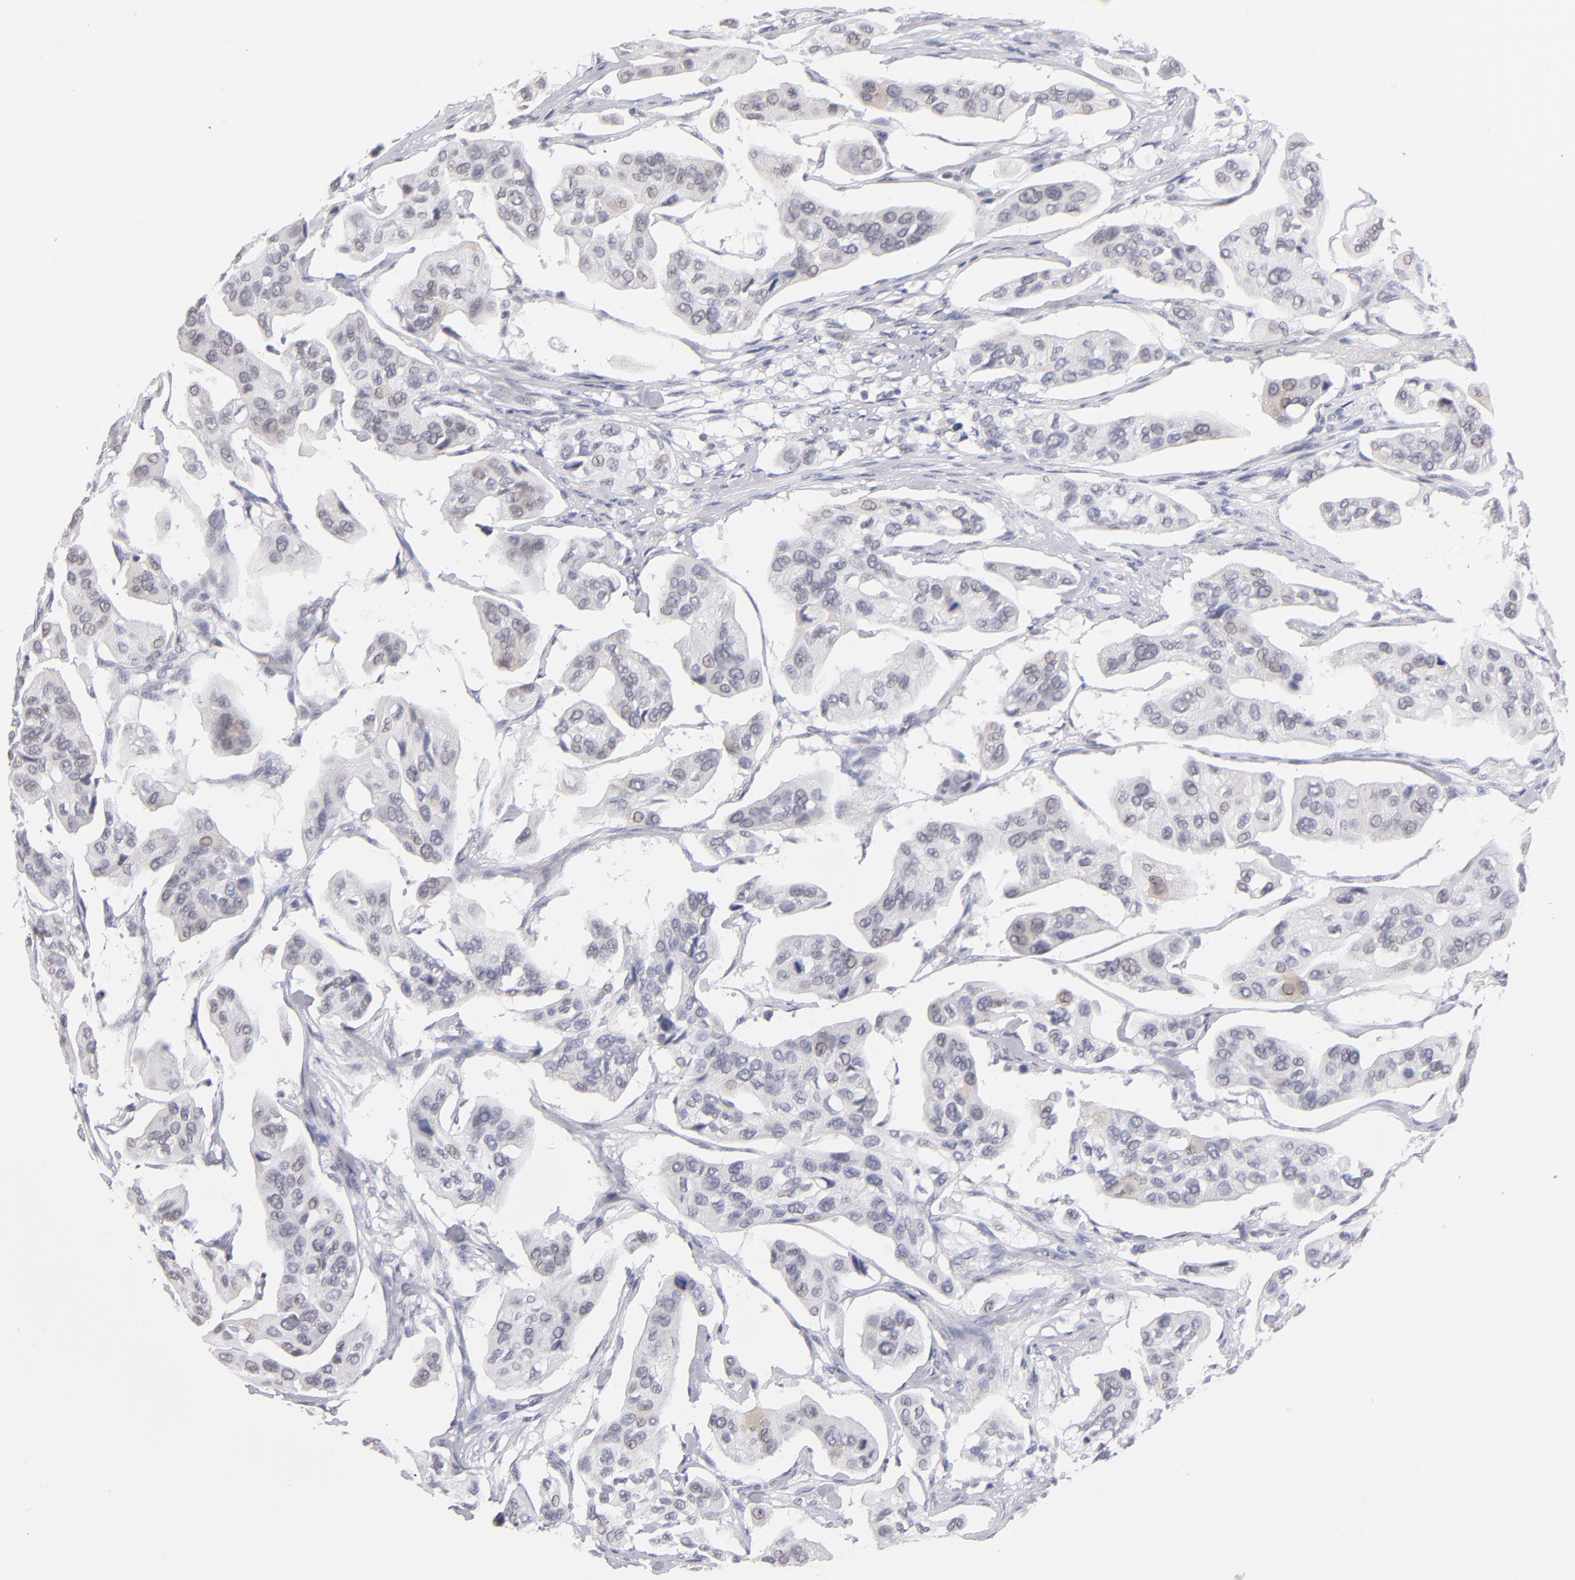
{"staining": {"intensity": "weak", "quantity": "25%-75%", "location": "nuclear"}, "tissue": "urothelial cancer", "cell_type": "Tumor cells", "image_type": "cancer", "snomed": [{"axis": "morphology", "description": "Adenocarcinoma, NOS"}, {"axis": "topography", "description": "Urinary bladder"}], "caption": "This micrograph exhibits immunohistochemistry staining of urothelial cancer, with low weak nuclear staining in approximately 25%-75% of tumor cells.", "gene": "TEX11", "patient": {"sex": "male", "age": 61}}